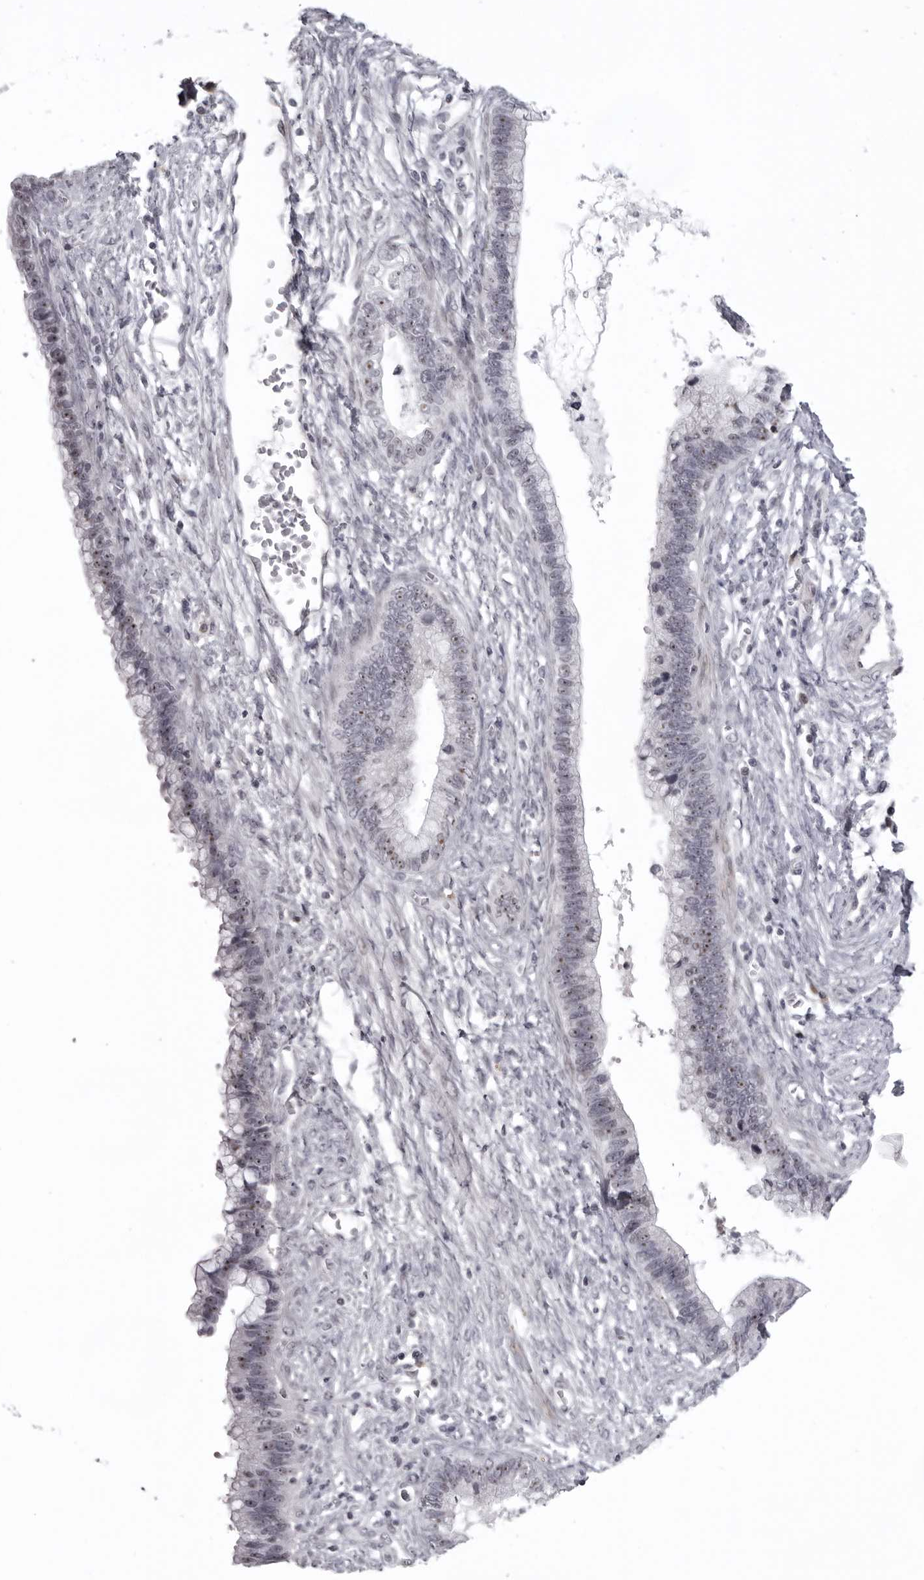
{"staining": {"intensity": "moderate", "quantity": "<25%", "location": "nuclear"}, "tissue": "cervical cancer", "cell_type": "Tumor cells", "image_type": "cancer", "snomed": [{"axis": "morphology", "description": "Adenocarcinoma, NOS"}, {"axis": "topography", "description": "Cervix"}], "caption": "An immunohistochemistry histopathology image of tumor tissue is shown. Protein staining in brown shows moderate nuclear positivity in adenocarcinoma (cervical) within tumor cells. Nuclei are stained in blue.", "gene": "HELZ", "patient": {"sex": "female", "age": 44}}